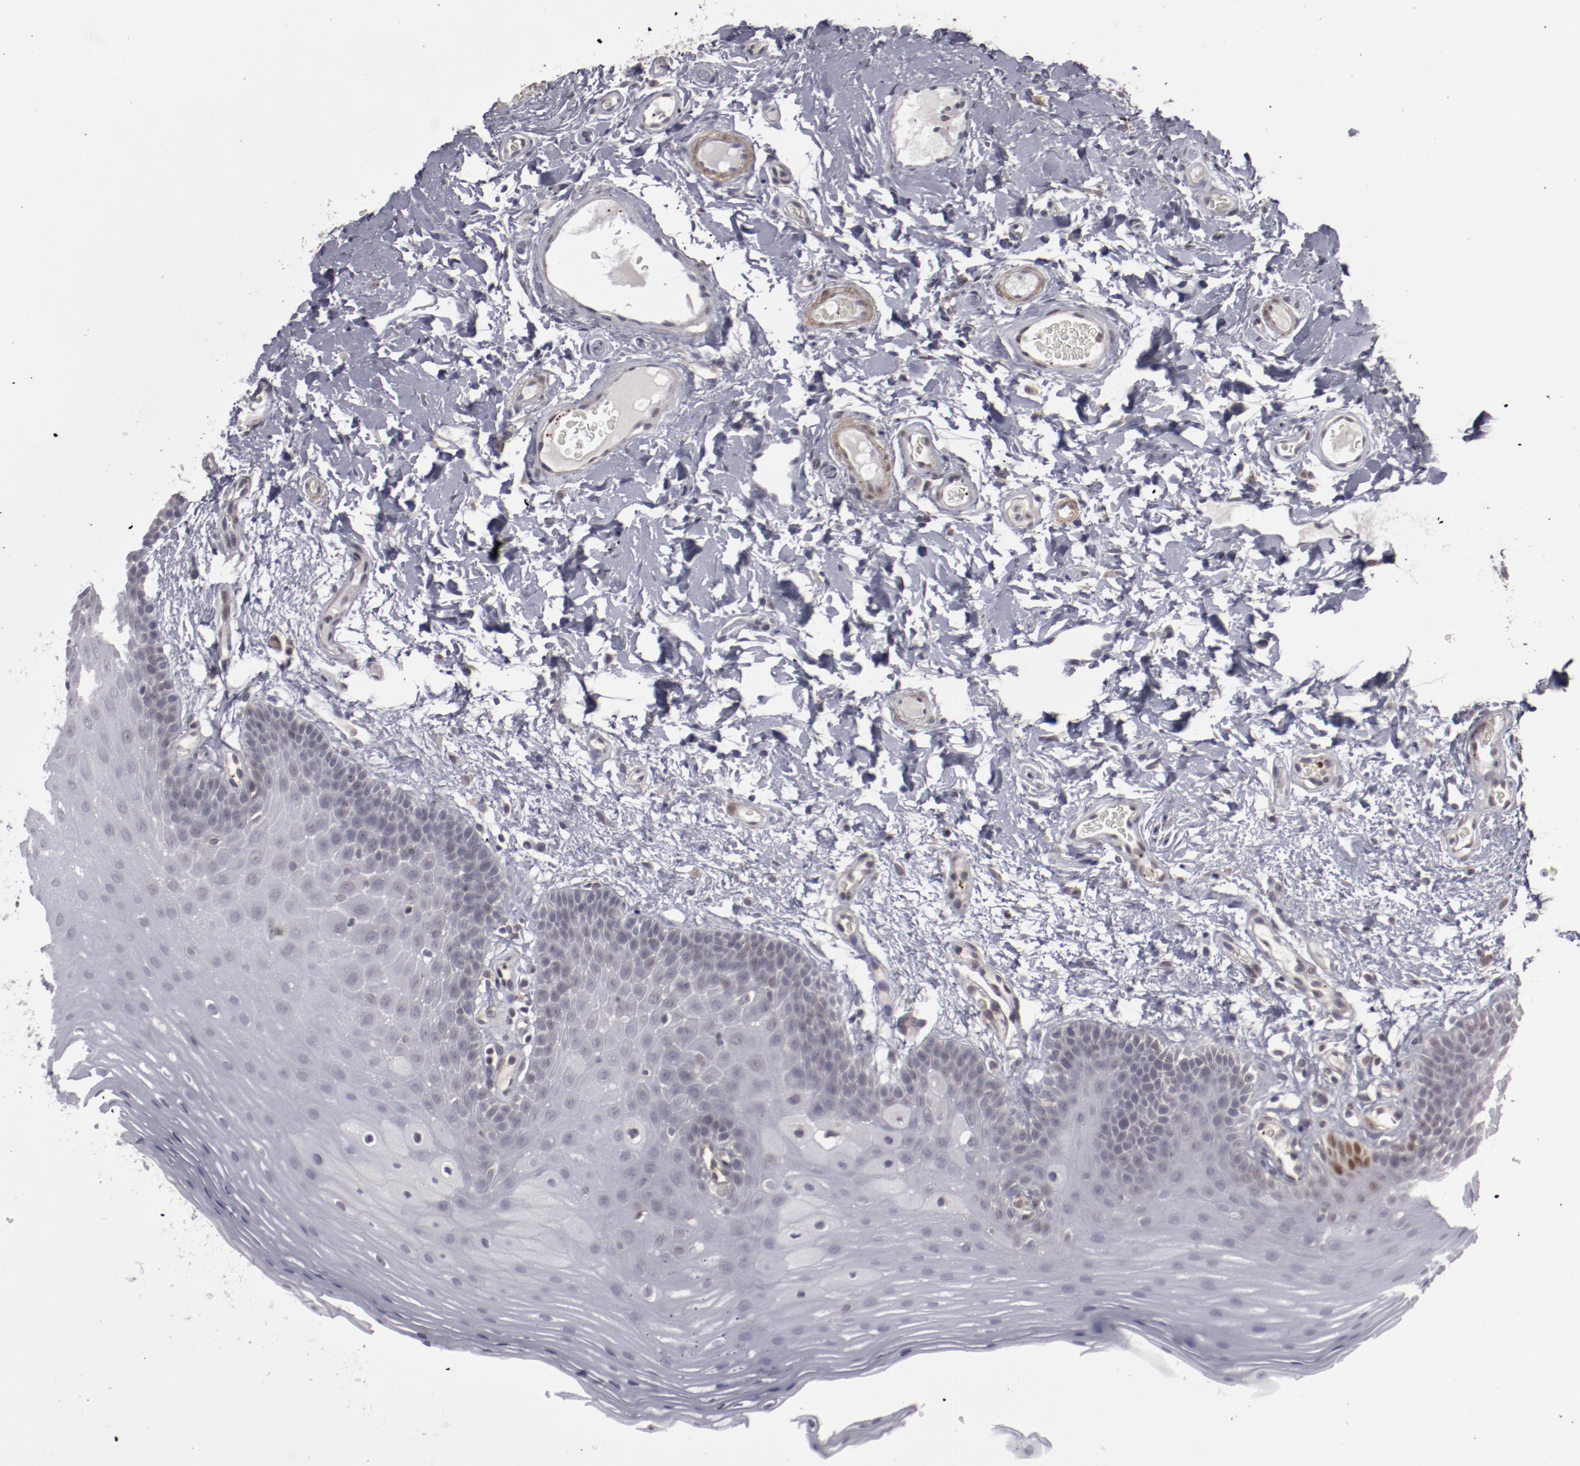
{"staining": {"intensity": "strong", "quantity": "<25%", "location": "nuclear"}, "tissue": "oral mucosa", "cell_type": "Squamous epithelial cells", "image_type": "normal", "snomed": [{"axis": "morphology", "description": "Normal tissue, NOS"}, {"axis": "morphology", "description": "Squamous cell carcinoma, NOS"}, {"axis": "topography", "description": "Skeletal muscle"}, {"axis": "topography", "description": "Oral tissue"}, {"axis": "topography", "description": "Head-Neck"}], "caption": "DAB immunohistochemical staining of benign oral mucosa demonstrates strong nuclear protein expression in approximately <25% of squamous epithelial cells. (DAB IHC with brightfield microscopy, high magnification).", "gene": "LEF1", "patient": {"sex": "male", "age": 71}}